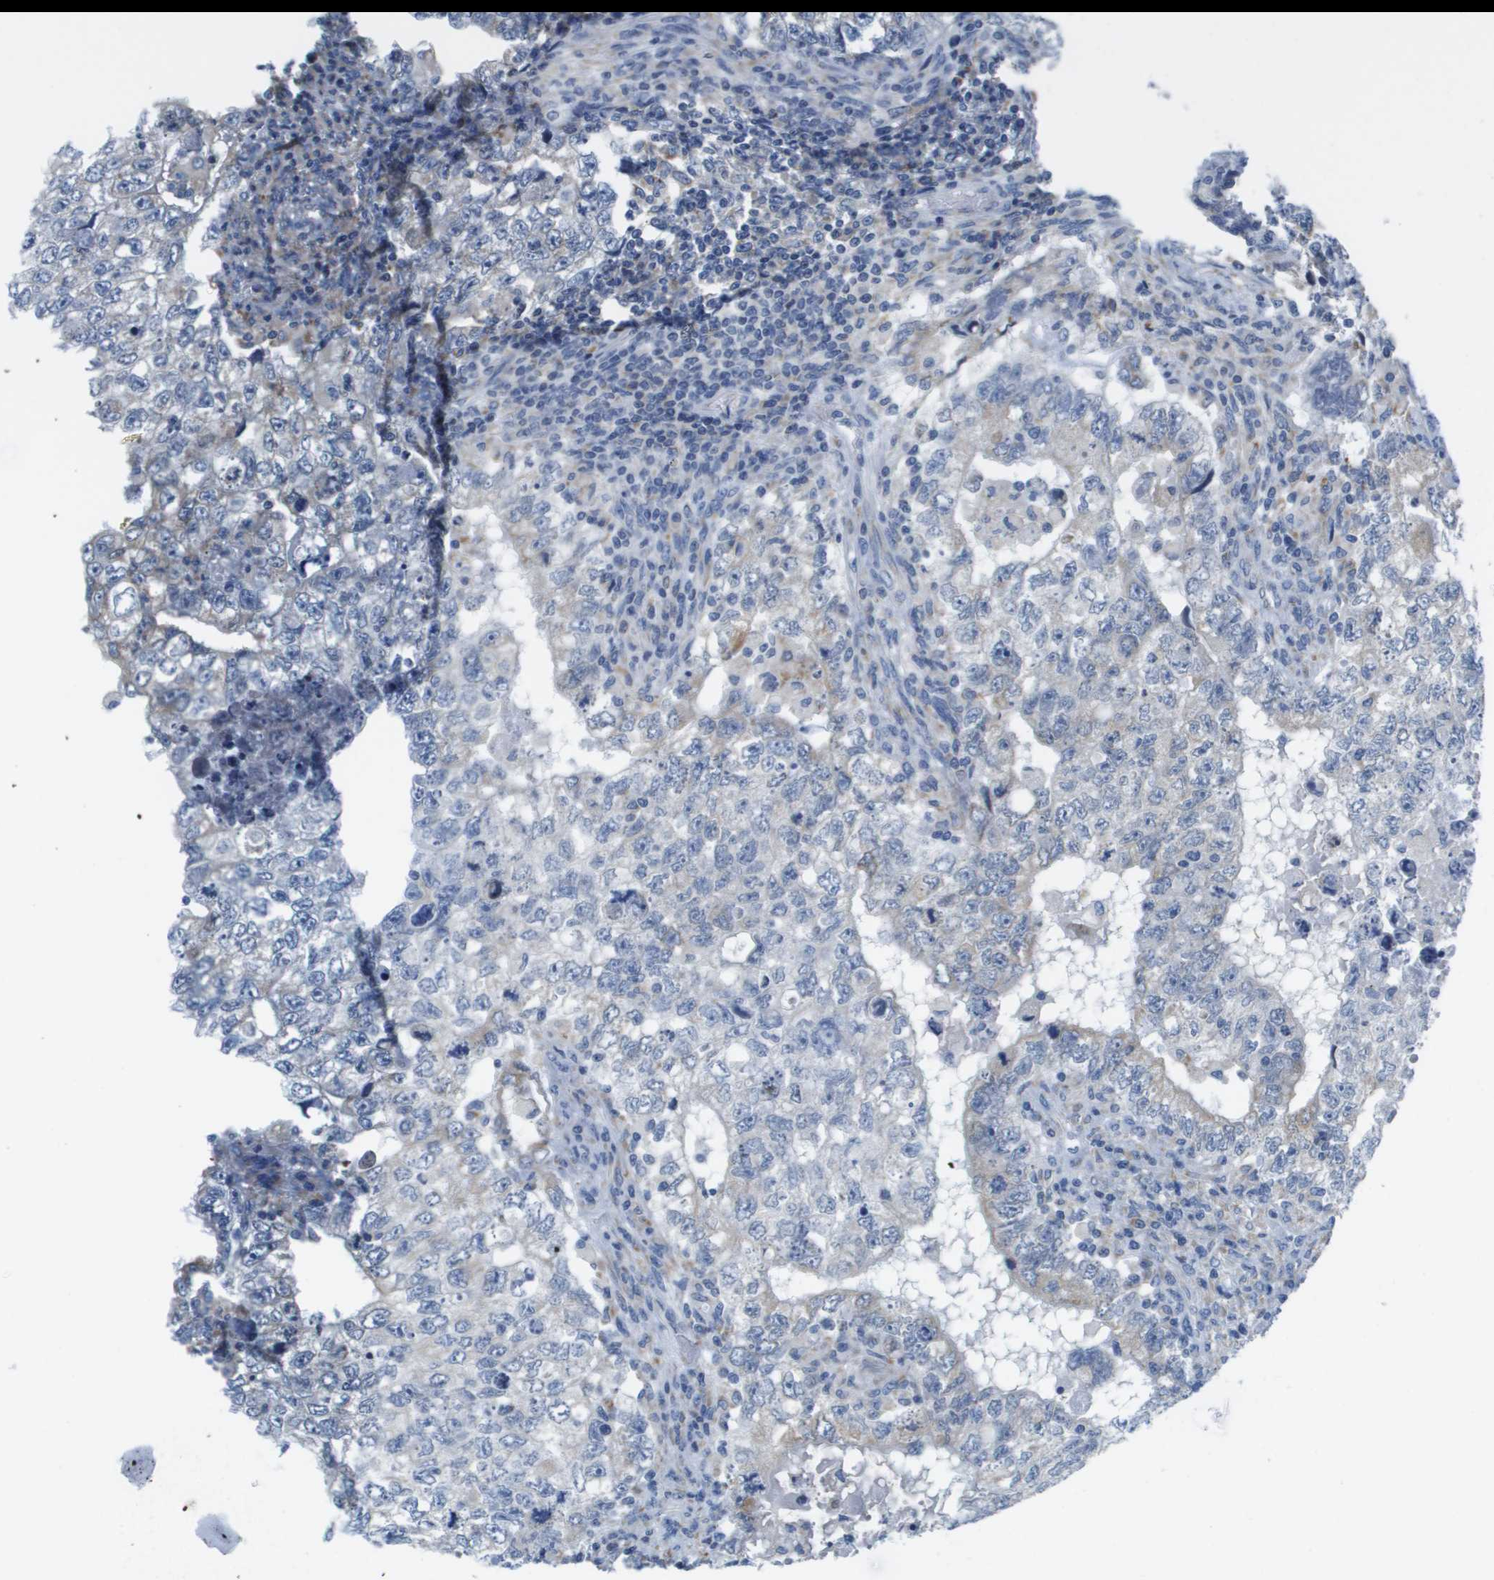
{"staining": {"intensity": "weak", "quantity": "<25%", "location": "cytoplasmic/membranous"}, "tissue": "testis cancer", "cell_type": "Tumor cells", "image_type": "cancer", "snomed": [{"axis": "morphology", "description": "Carcinoma, Embryonal, NOS"}, {"axis": "topography", "description": "Testis"}], "caption": "Testis embryonal carcinoma stained for a protein using IHC exhibits no staining tumor cells.", "gene": "PTDSS1", "patient": {"sex": "male", "age": 36}}